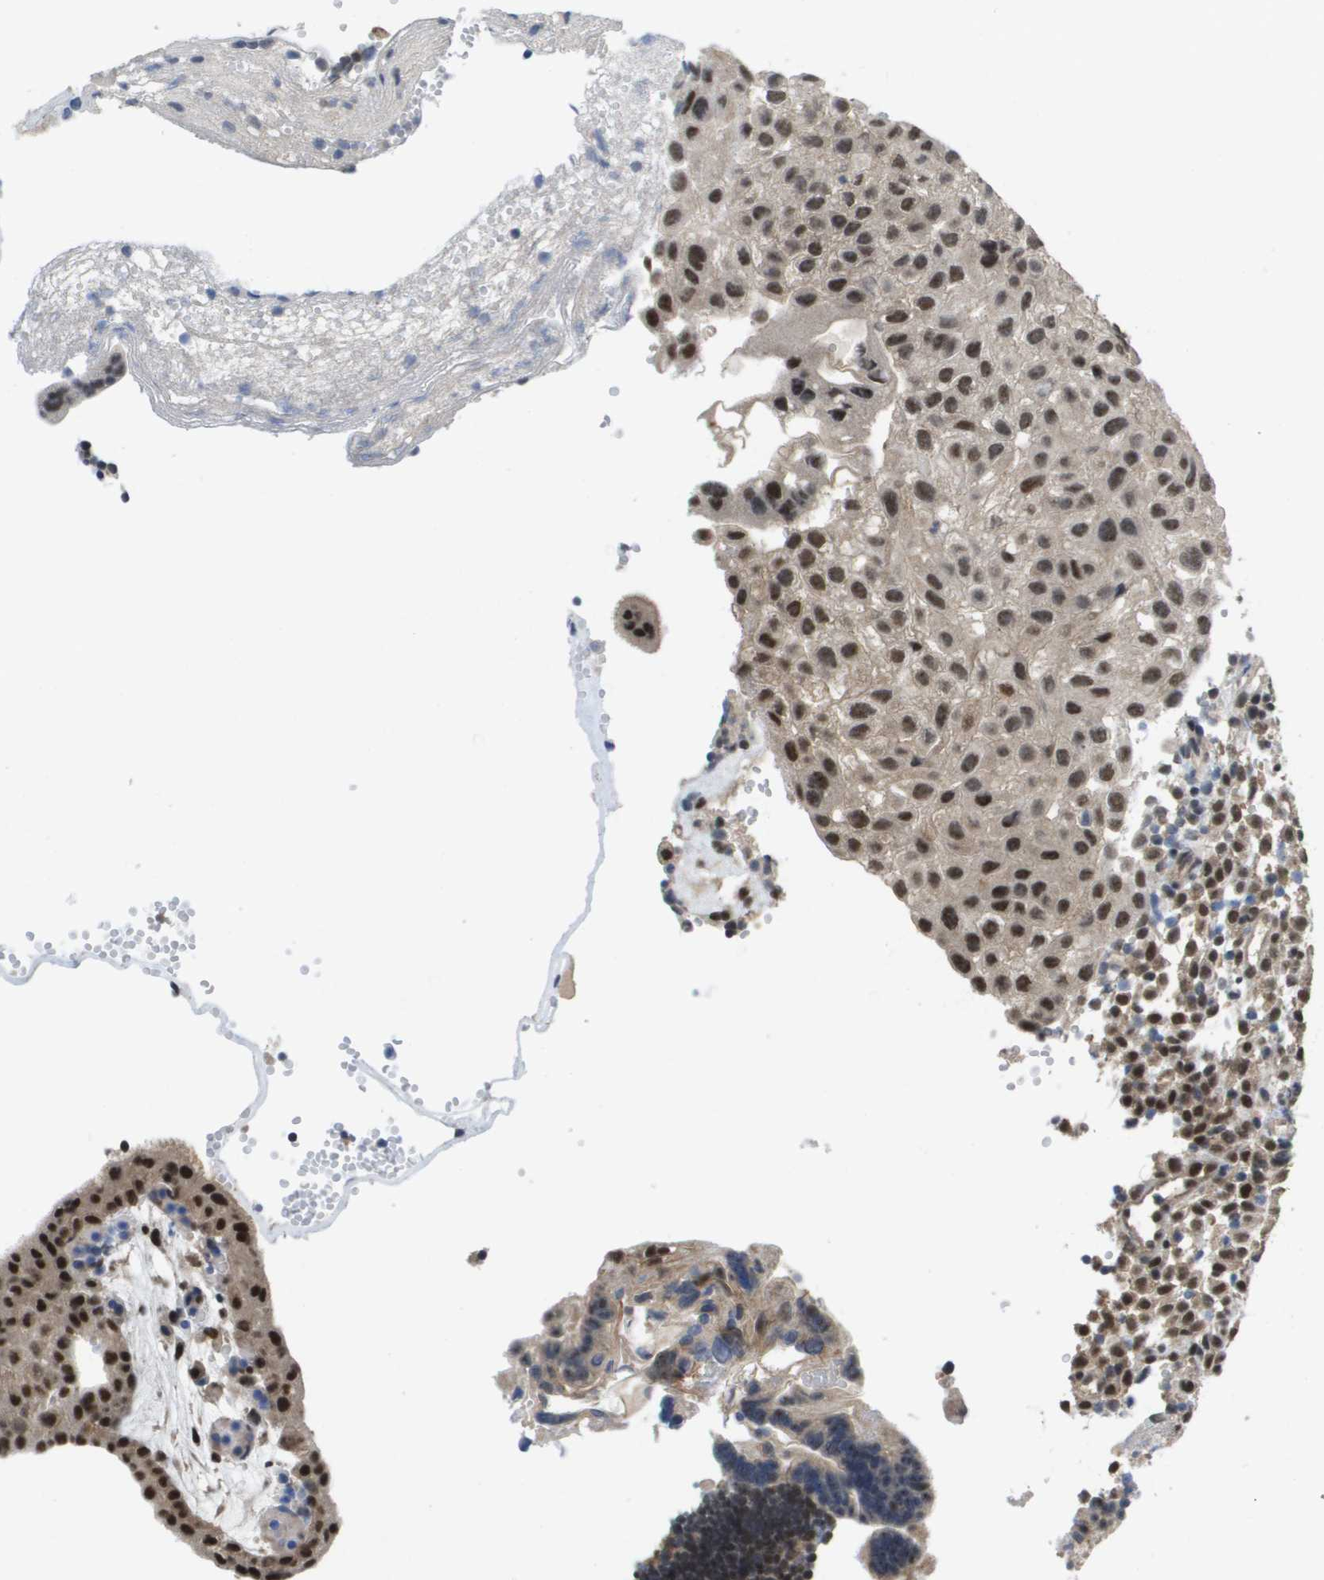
{"staining": {"intensity": "moderate", "quantity": ">75%", "location": "cytoplasmic/membranous,nuclear"}, "tissue": "placenta", "cell_type": "Decidual cells", "image_type": "normal", "snomed": [{"axis": "morphology", "description": "Normal tissue, NOS"}, {"axis": "topography", "description": "Placenta"}], "caption": "High-power microscopy captured an immunohistochemistry (IHC) micrograph of benign placenta, revealing moderate cytoplasmic/membranous,nuclear staining in approximately >75% of decidual cells. (IHC, brightfield microscopy, high magnification).", "gene": "AMBRA1", "patient": {"sex": "female", "age": 18}}